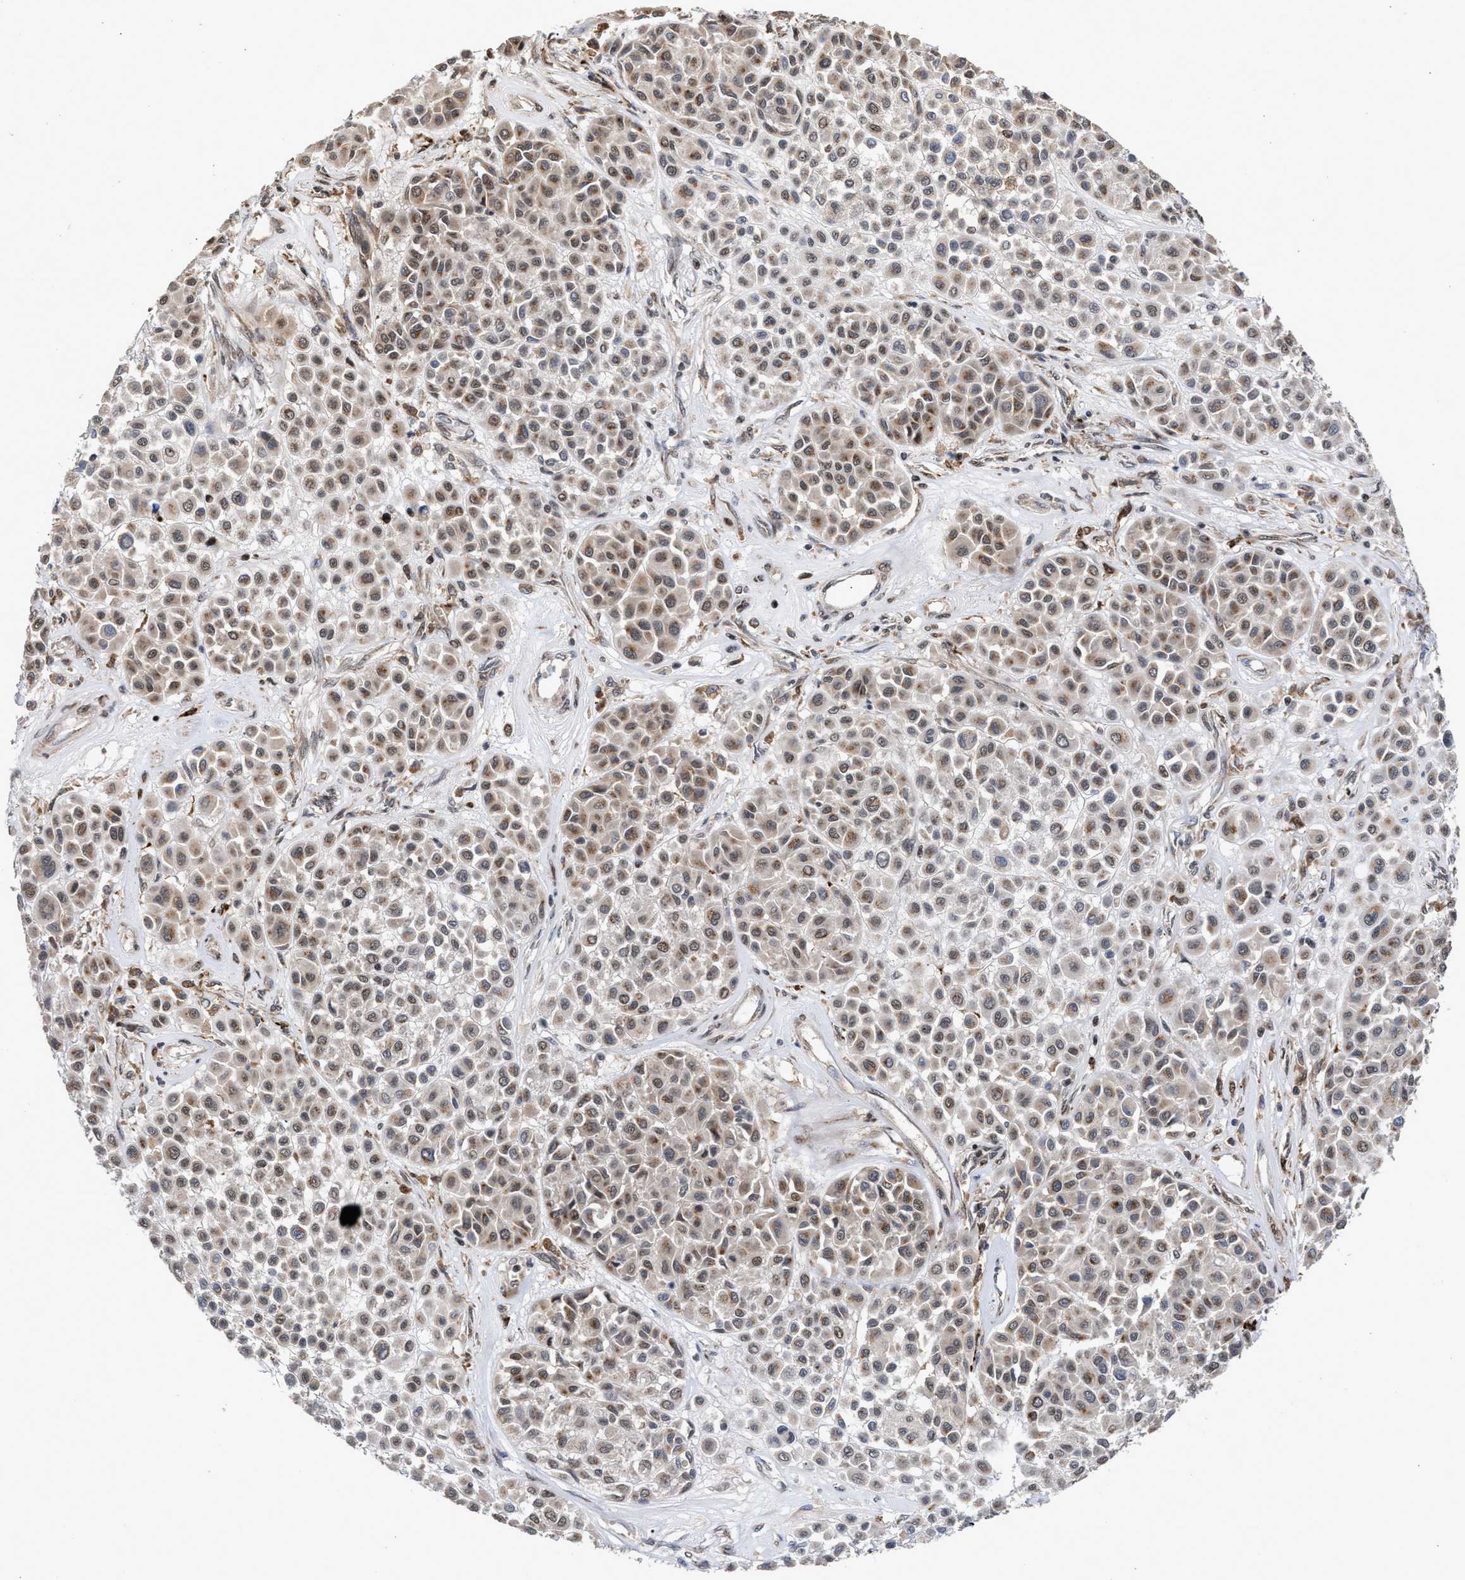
{"staining": {"intensity": "weak", "quantity": ">75%", "location": "cytoplasmic/membranous"}, "tissue": "melanoma", "cell_type": "Tumor cells", "image_type": "cancer", "snomed": [{"axis": "morphology", "description": "Malignant melanoma, Metastatic site"}, {"axis": "topography", "description": "Soft tissue"}], "caption": "IHC (DAB) staining of human melanoma displays weak cytoplasmic/membranous protein positivity in about >75% of tumor cells.", "gene": "MKNK2", "patient": {"sex": "male", "age": 41}}